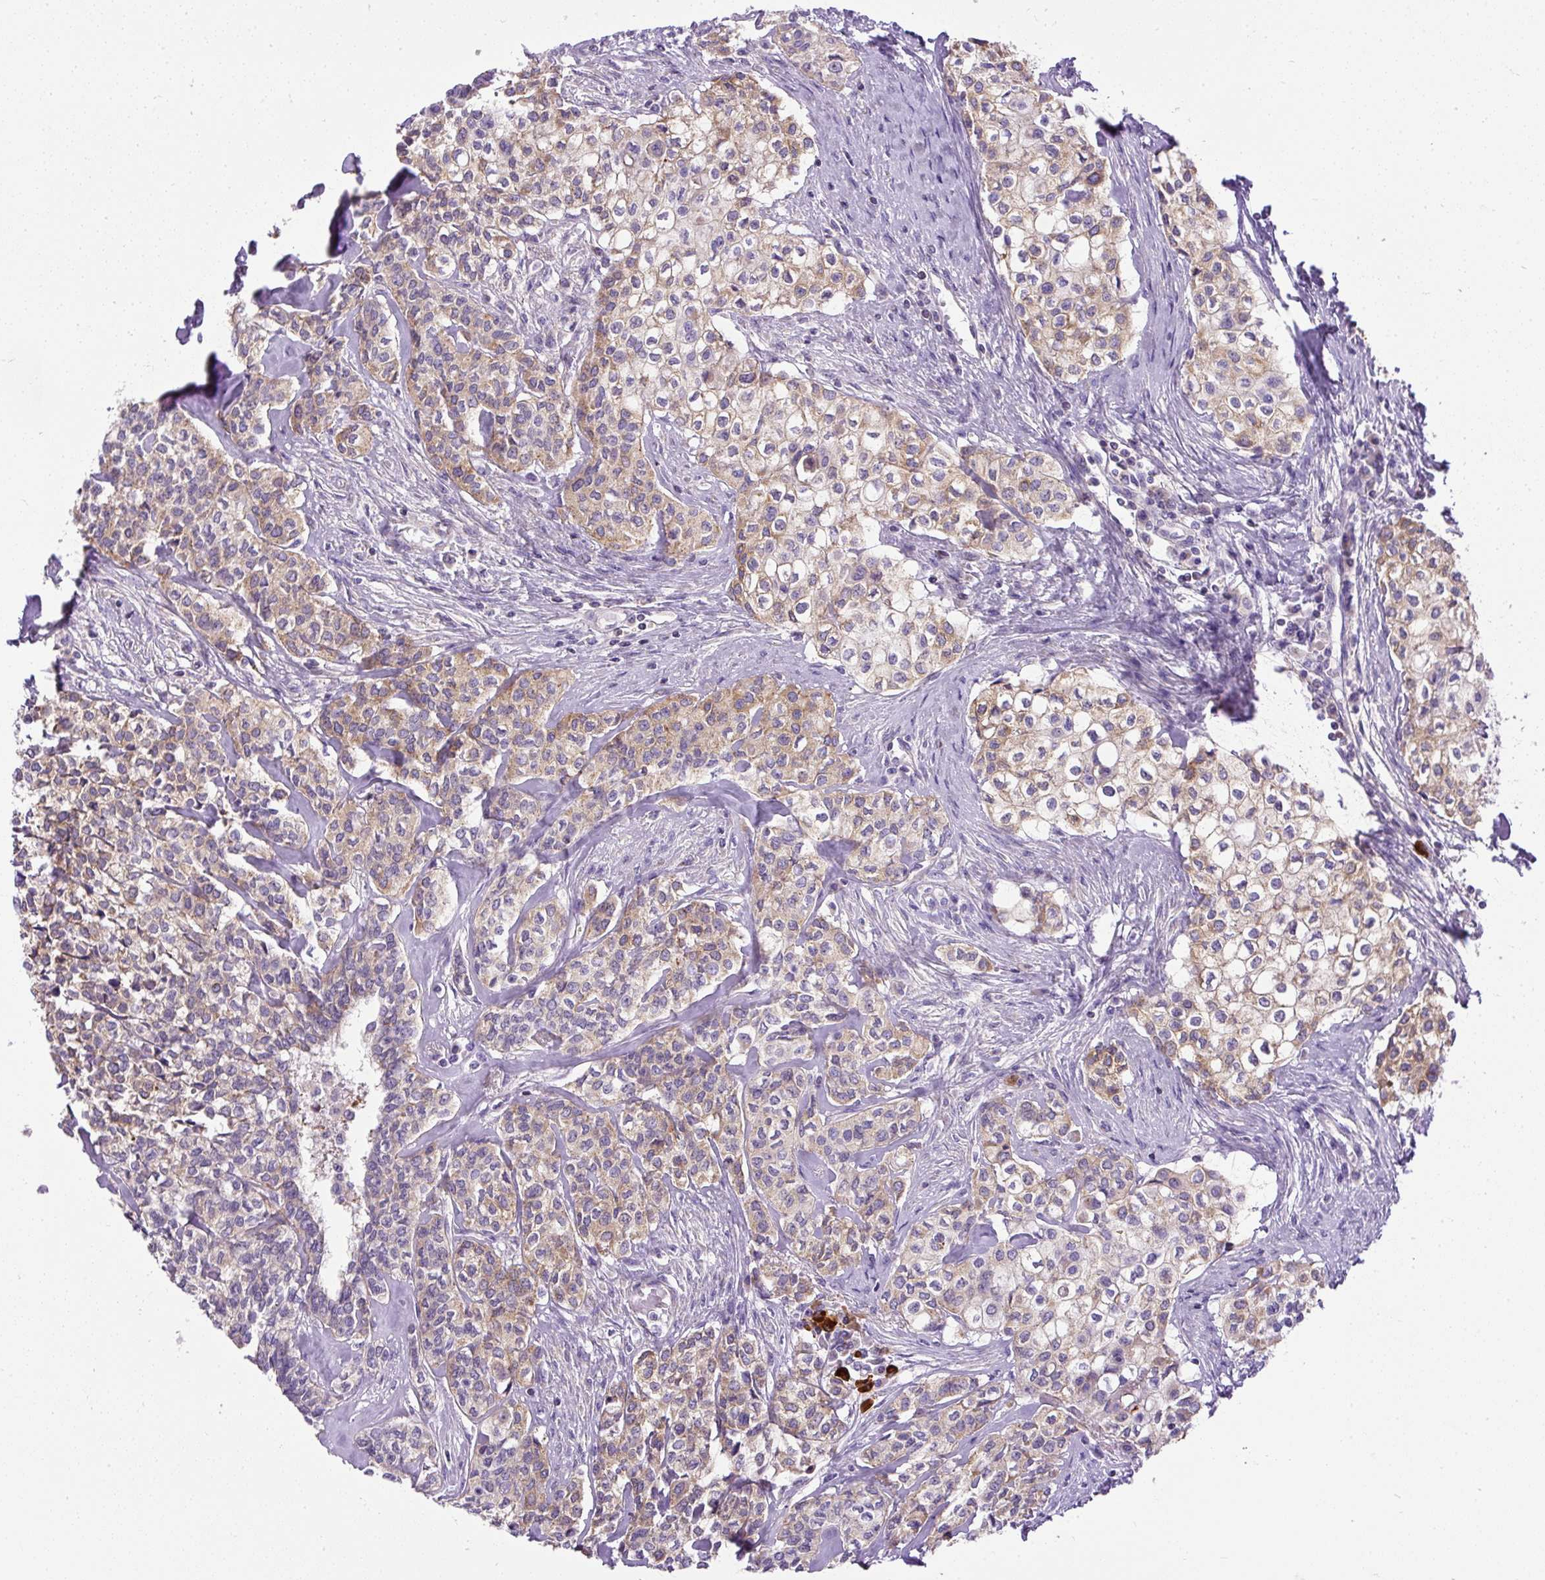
{"staining": {"intensity": "weak", "quantity": ">75%", "location": "cytoplasmic/membranous"}, "tissue": "head and neck cancer", "cell_type": "Tumor cells", "image_type": "cancer", "snomed": [{"axis": "morphology", "description": "Adenocarcinoma, NOS"}, {"axis": "topography", "description": "Head-Neck"}], "caption": "Immunohistochemical staining of human head and neck cancer (adenocarcinoma) shows low levels of weak cytoplasmic/membranous protein staining in about >75% of tumor cells.", "gene": "CFAP47", "patient": {"sex": "male", "age": 81}}